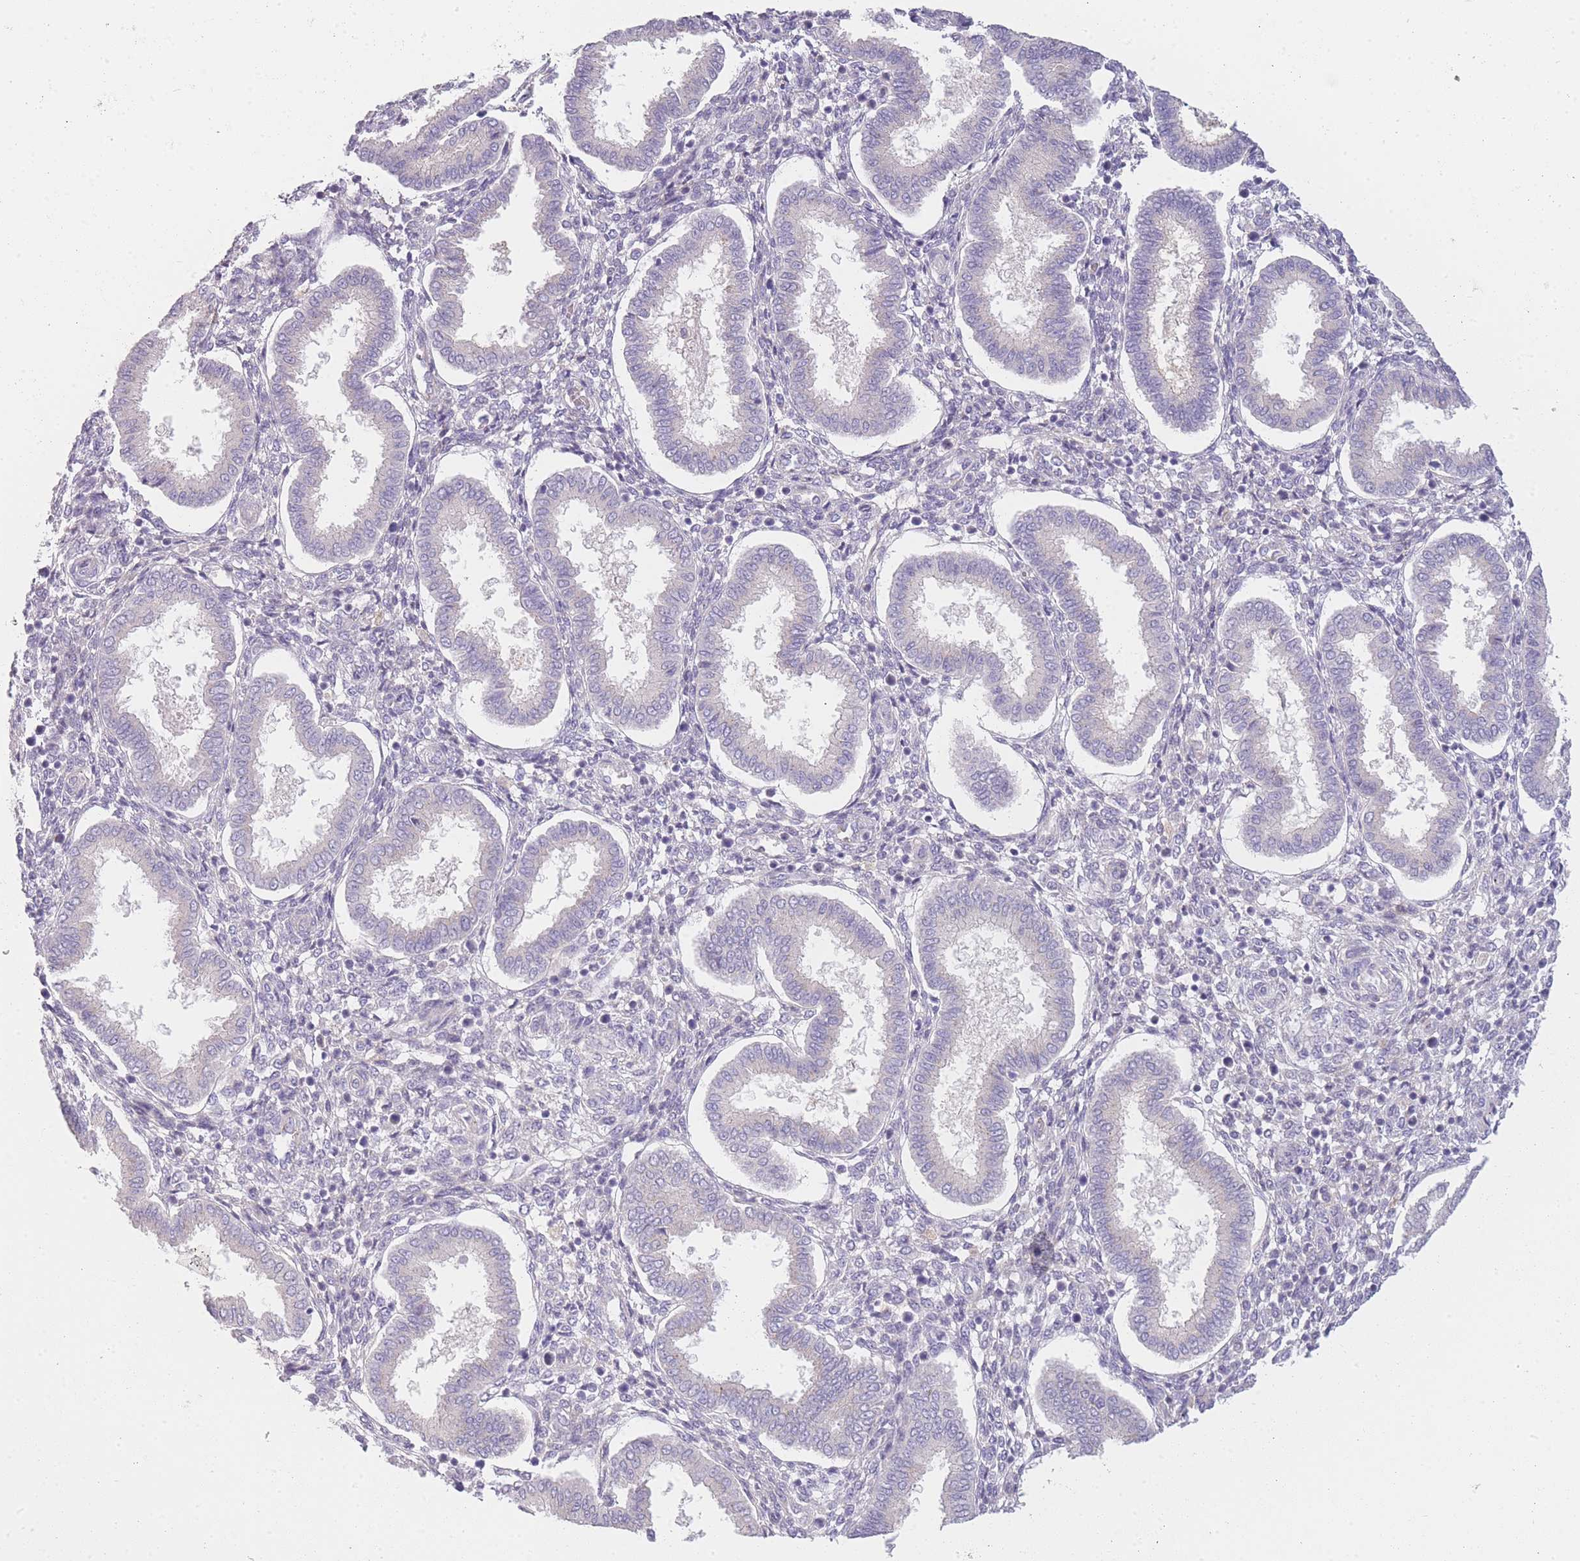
{"staining": {"intensity": "negative", "quantity": "none", "location": "none"}, "tissue": "endometrium", "cell_type": "Cells in endometrial stroma", "image_type": "normal", "snomed": [{"axis": "morphology", "description": "Normal tissue, NOS"}, {"axis": "topography", "description": "Endometrium"}], "caption": "The image exhibits no staining of cells in endometrial stroma in normal endometrium.", "gene": "AP3M1", "patient": {"sex": "female", "age": 24}}